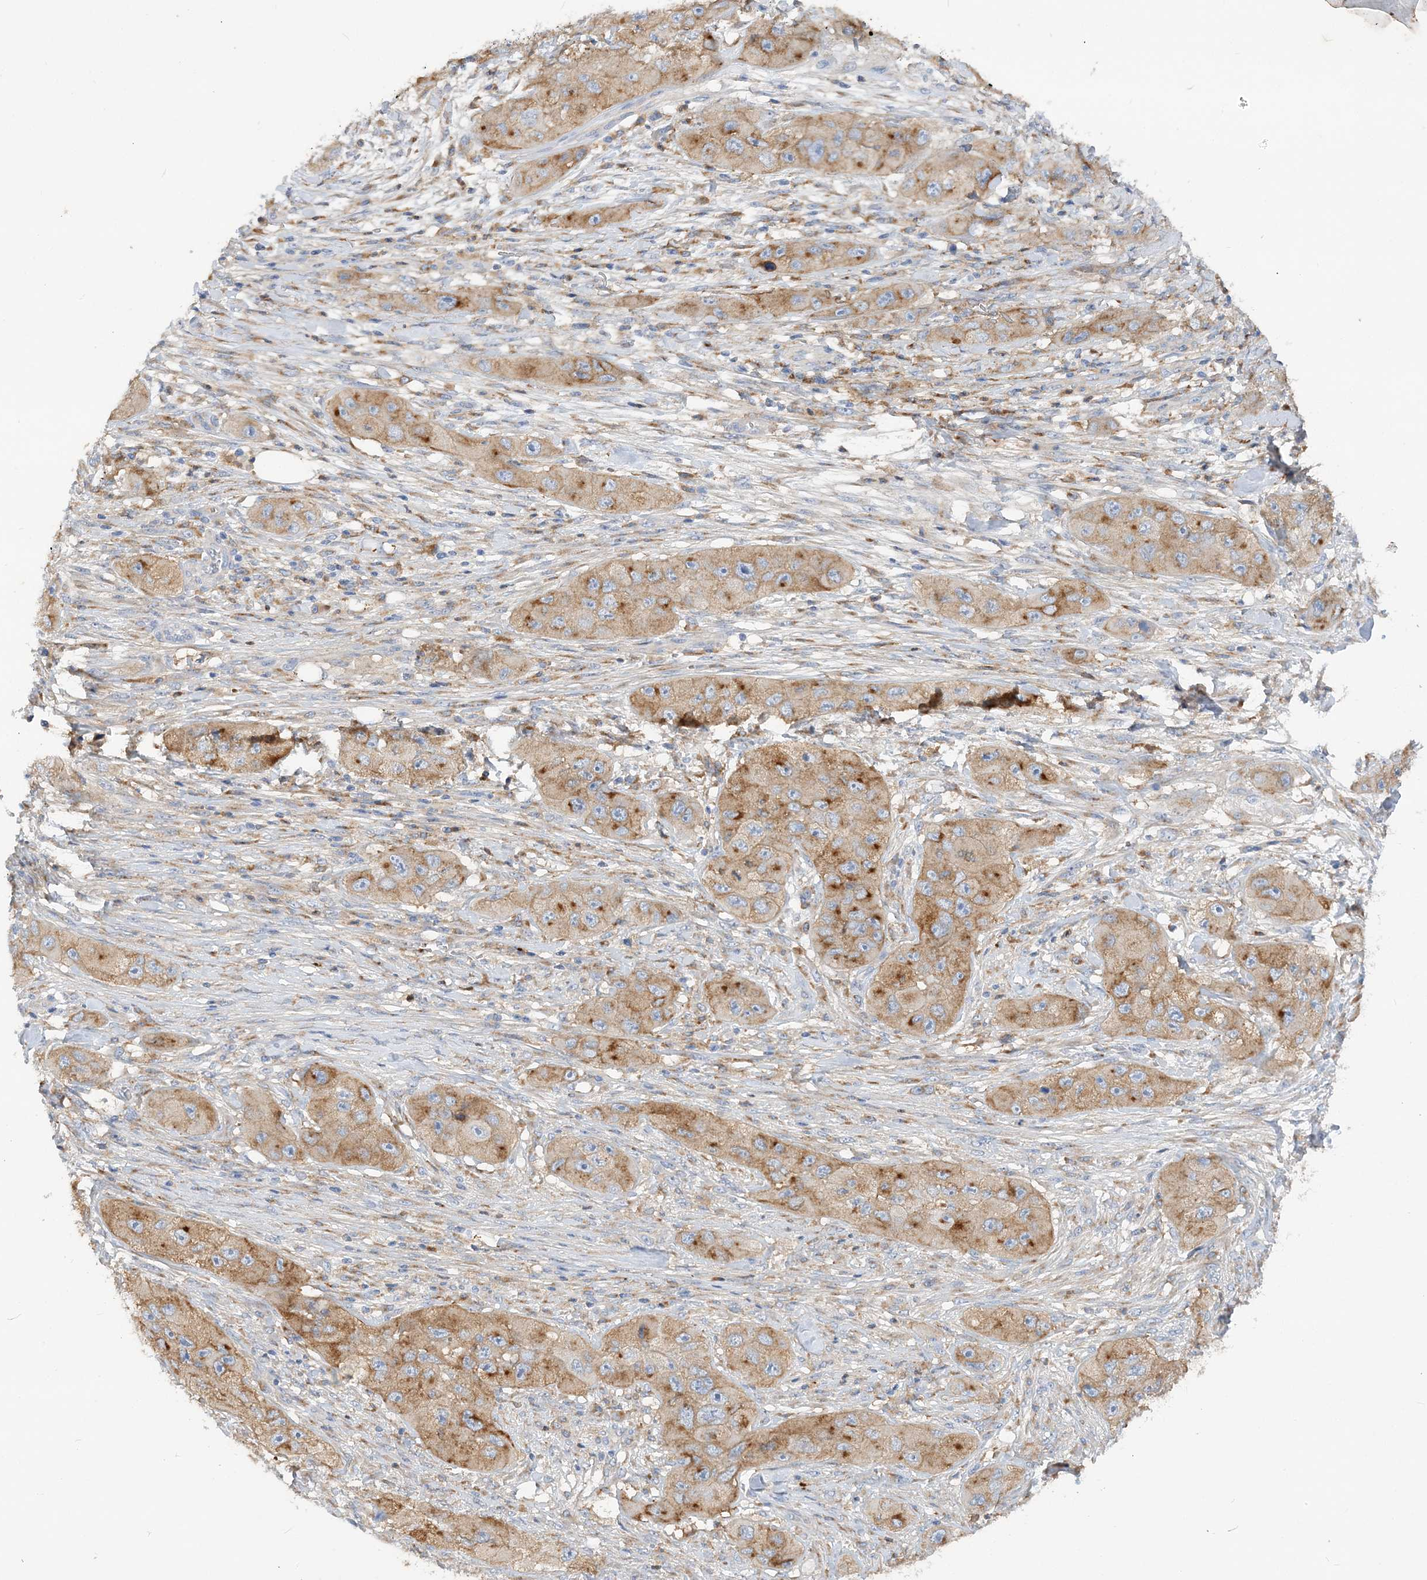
{"staining": {"intensity": "moderate", "quantity": ">75%", "location": "cytoplasmic/membranous"}, "tissue": "skin cancer", "cell_type": "Tumor cells", "image_type": "cancer", "snomed": [{"axis": "morphology", "description": "Squamous cell carcinoma, NOS"}, {"axis": "topography", "description": "Skin"}, {"axis": "topography", "description": "Subcutis"}], "caption": "IHC photomicrograph of neoplastic tissue: skin cancer stained using immunohistochemistry exhibits medium levels of moderate protein expression localized specifically in the cytoplasmic/membranous of tumor cells, appearing as a cytoplasmic/membranous brown color.", "gene": "GRINA", "patient": {"sex": "male", "age": 73}}